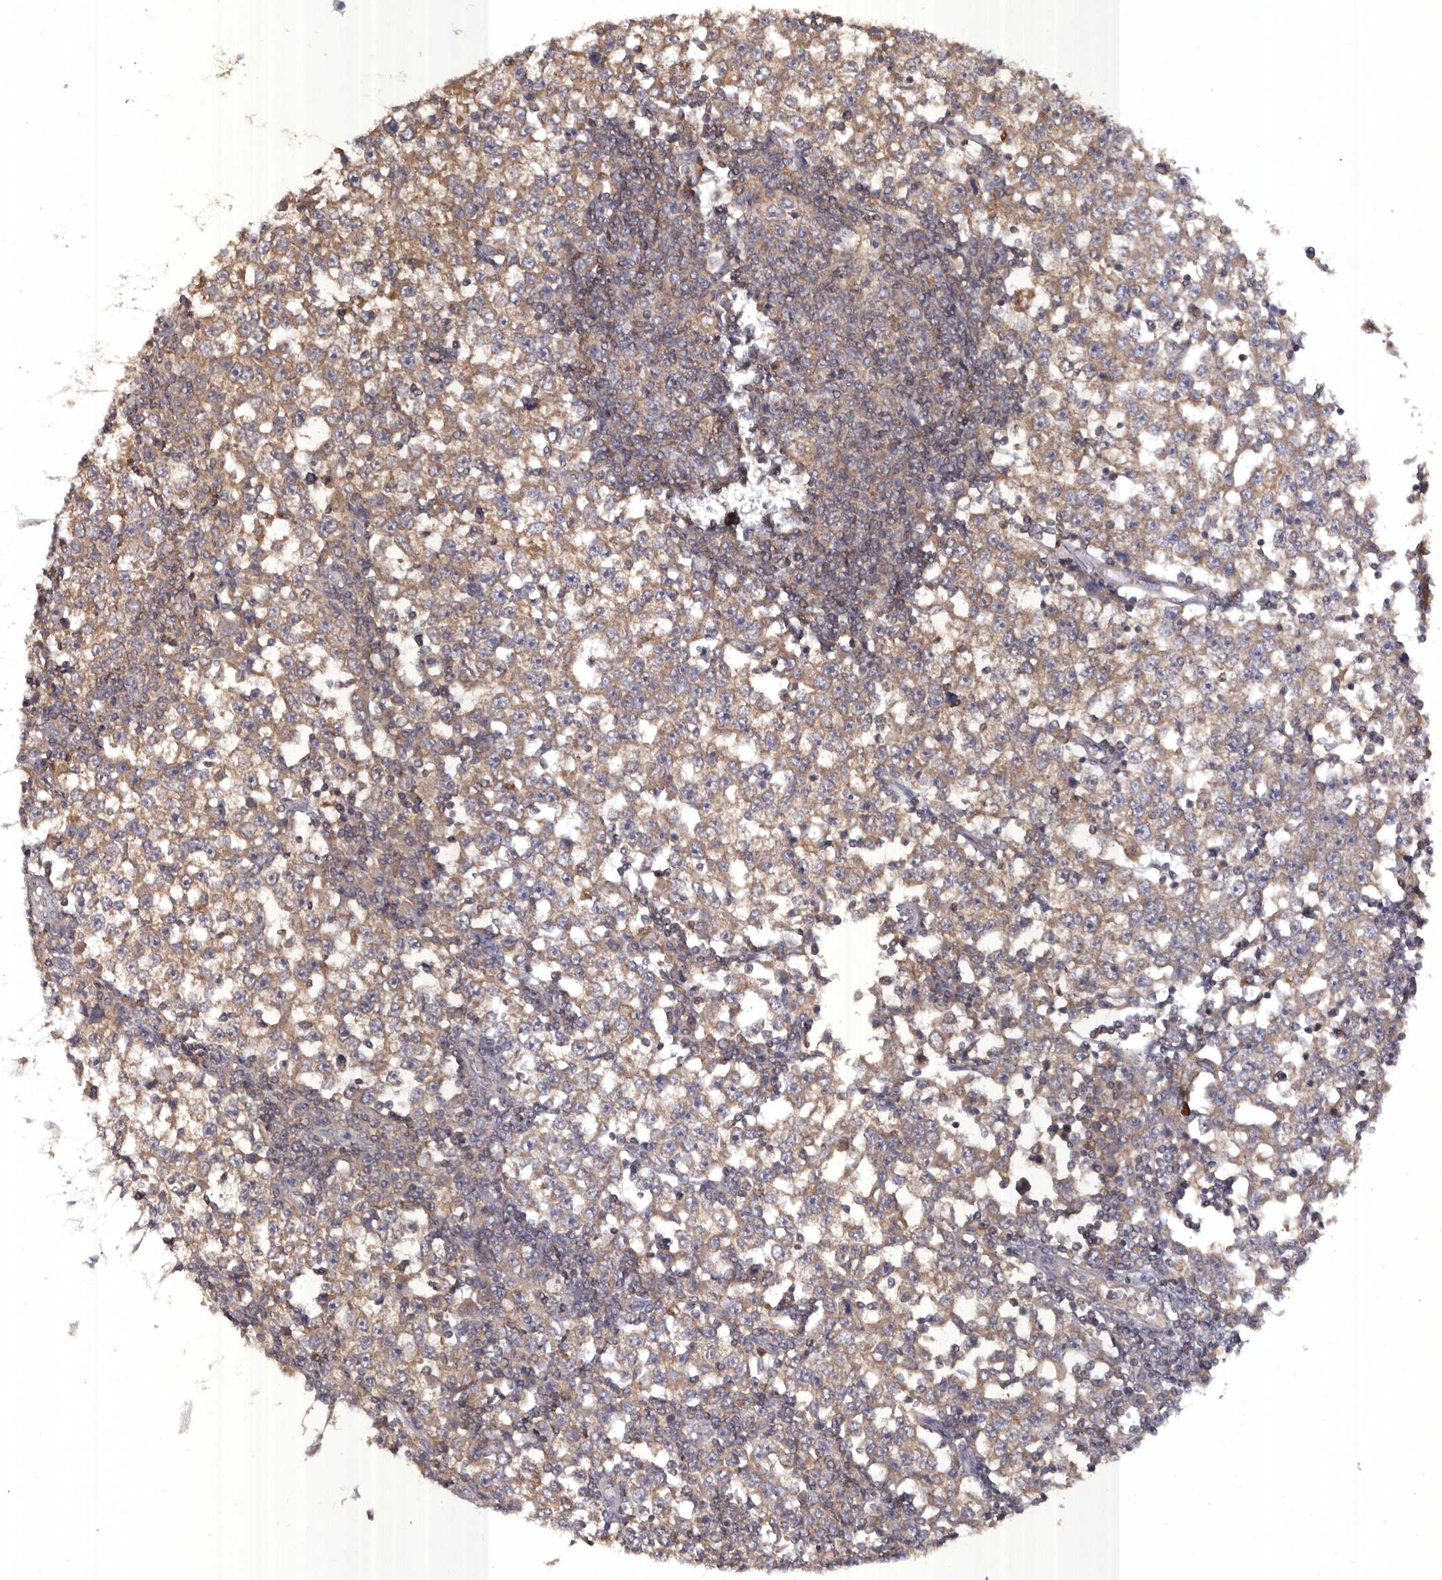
{"staining": {"intensity": "weak", "quantity": "25%-75%", "location": "cytoplasmic/membranous"}, "tissue": "testis cancer", "cell_type": "Tumor cells", "image_type": "cancer", "snomed": [{"axis": "morphology", "description": "Seminoma, NOS"}, {"axis": "topography", "description": "Testis"}], "caption": "Immunohistochemical staining of human testis seminoma demonstrates low levels of weak cytoplasmic/membranous positivity in approximately 25%-75% of tumor cells.", "gene": "EDEM1", "patient": {"sex": "male", "age": 65}}